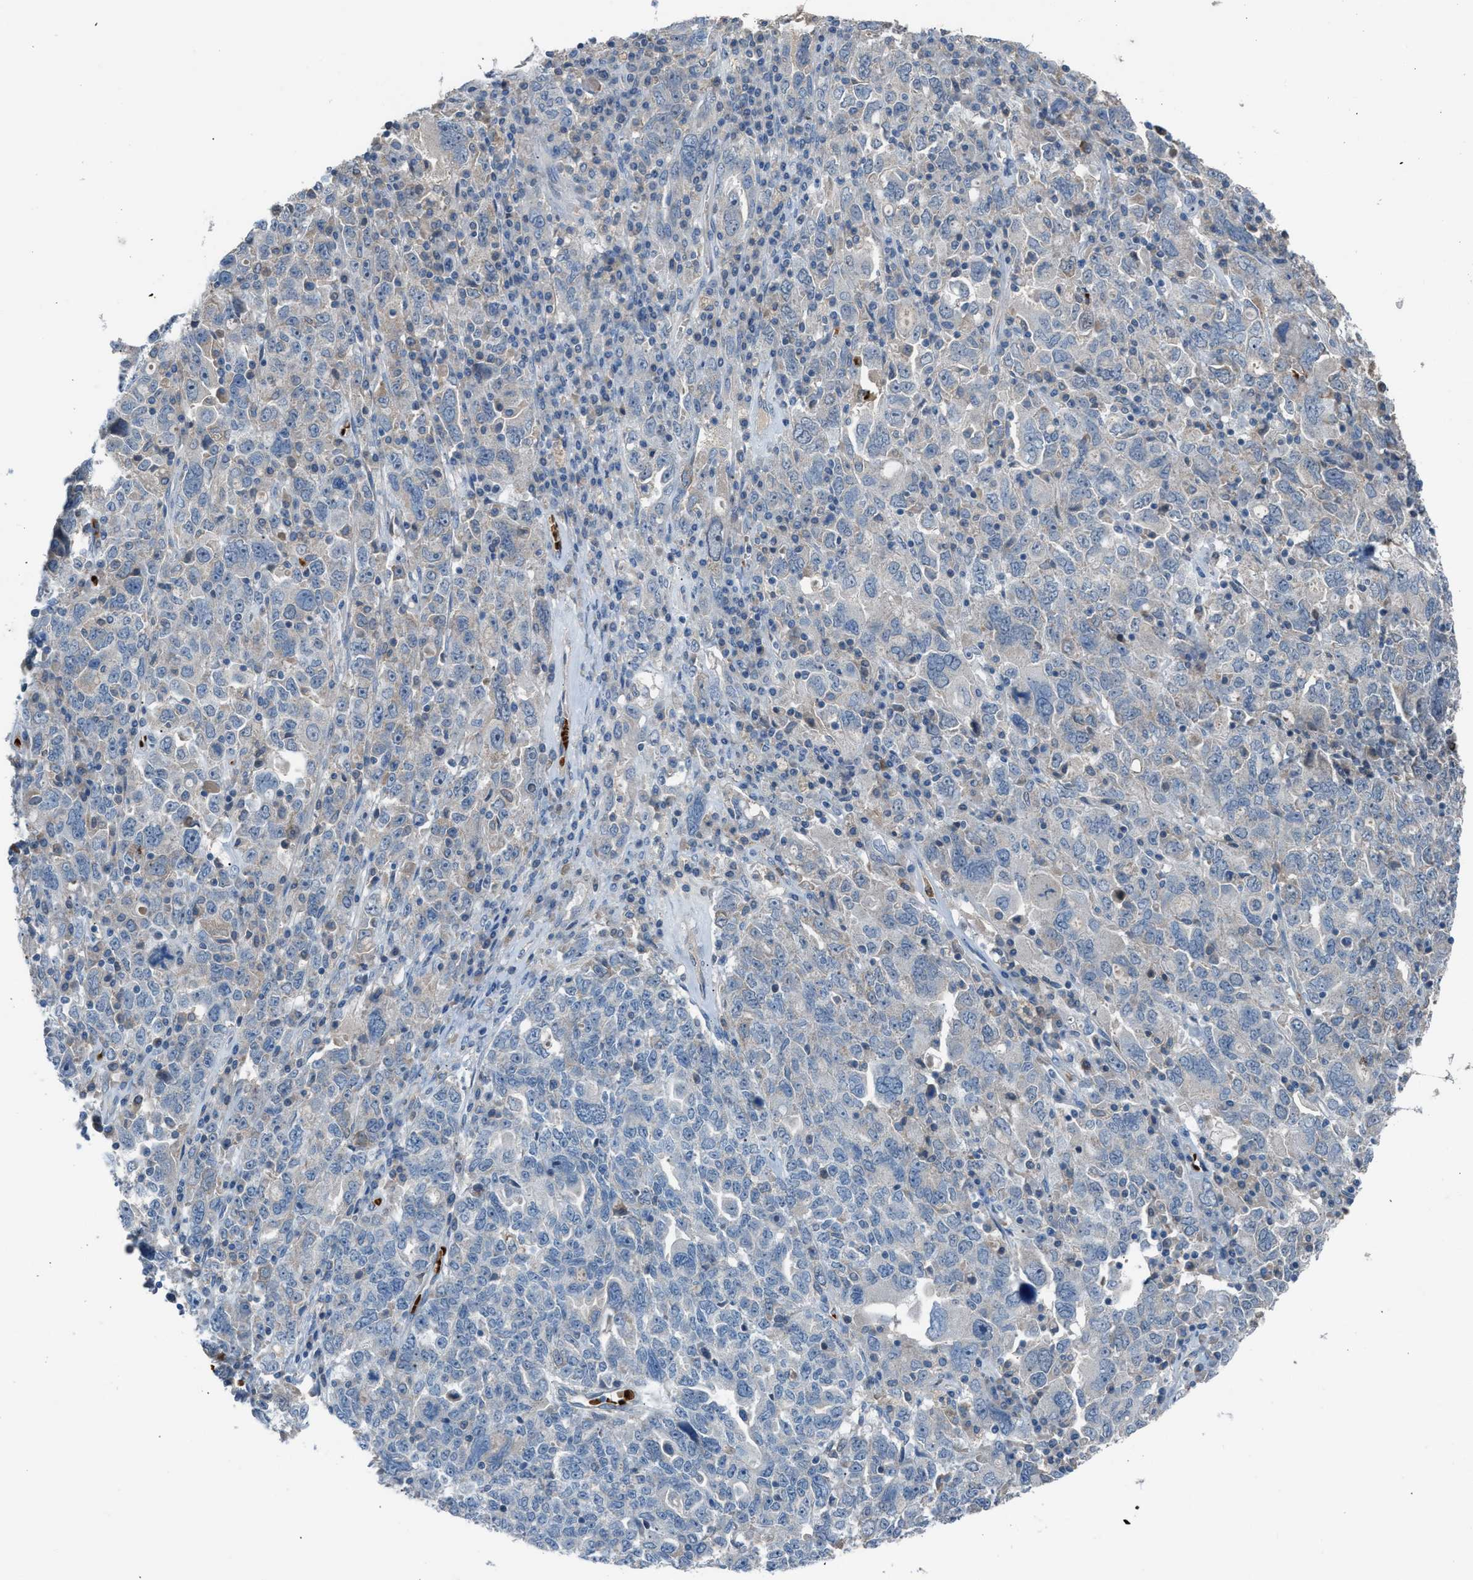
{"staining": {"intensity": "negative", "quantity": "none", "location": "none"}, "tissue": "ovarian cancer", "cell_type": "Tumor cells", "image_type": "cancer", "snomed": [{"axis": "morphology", "description": "Carcinoma, endometroid"}, {"axis": "topography", "description": "Ovary"}], "caption": "A micrograph of ovarian cancer stained for a protein shows no brown staining in tumor cells.", "gene": "CFAP77", "patient": {"sex": "female", "age": 62}}